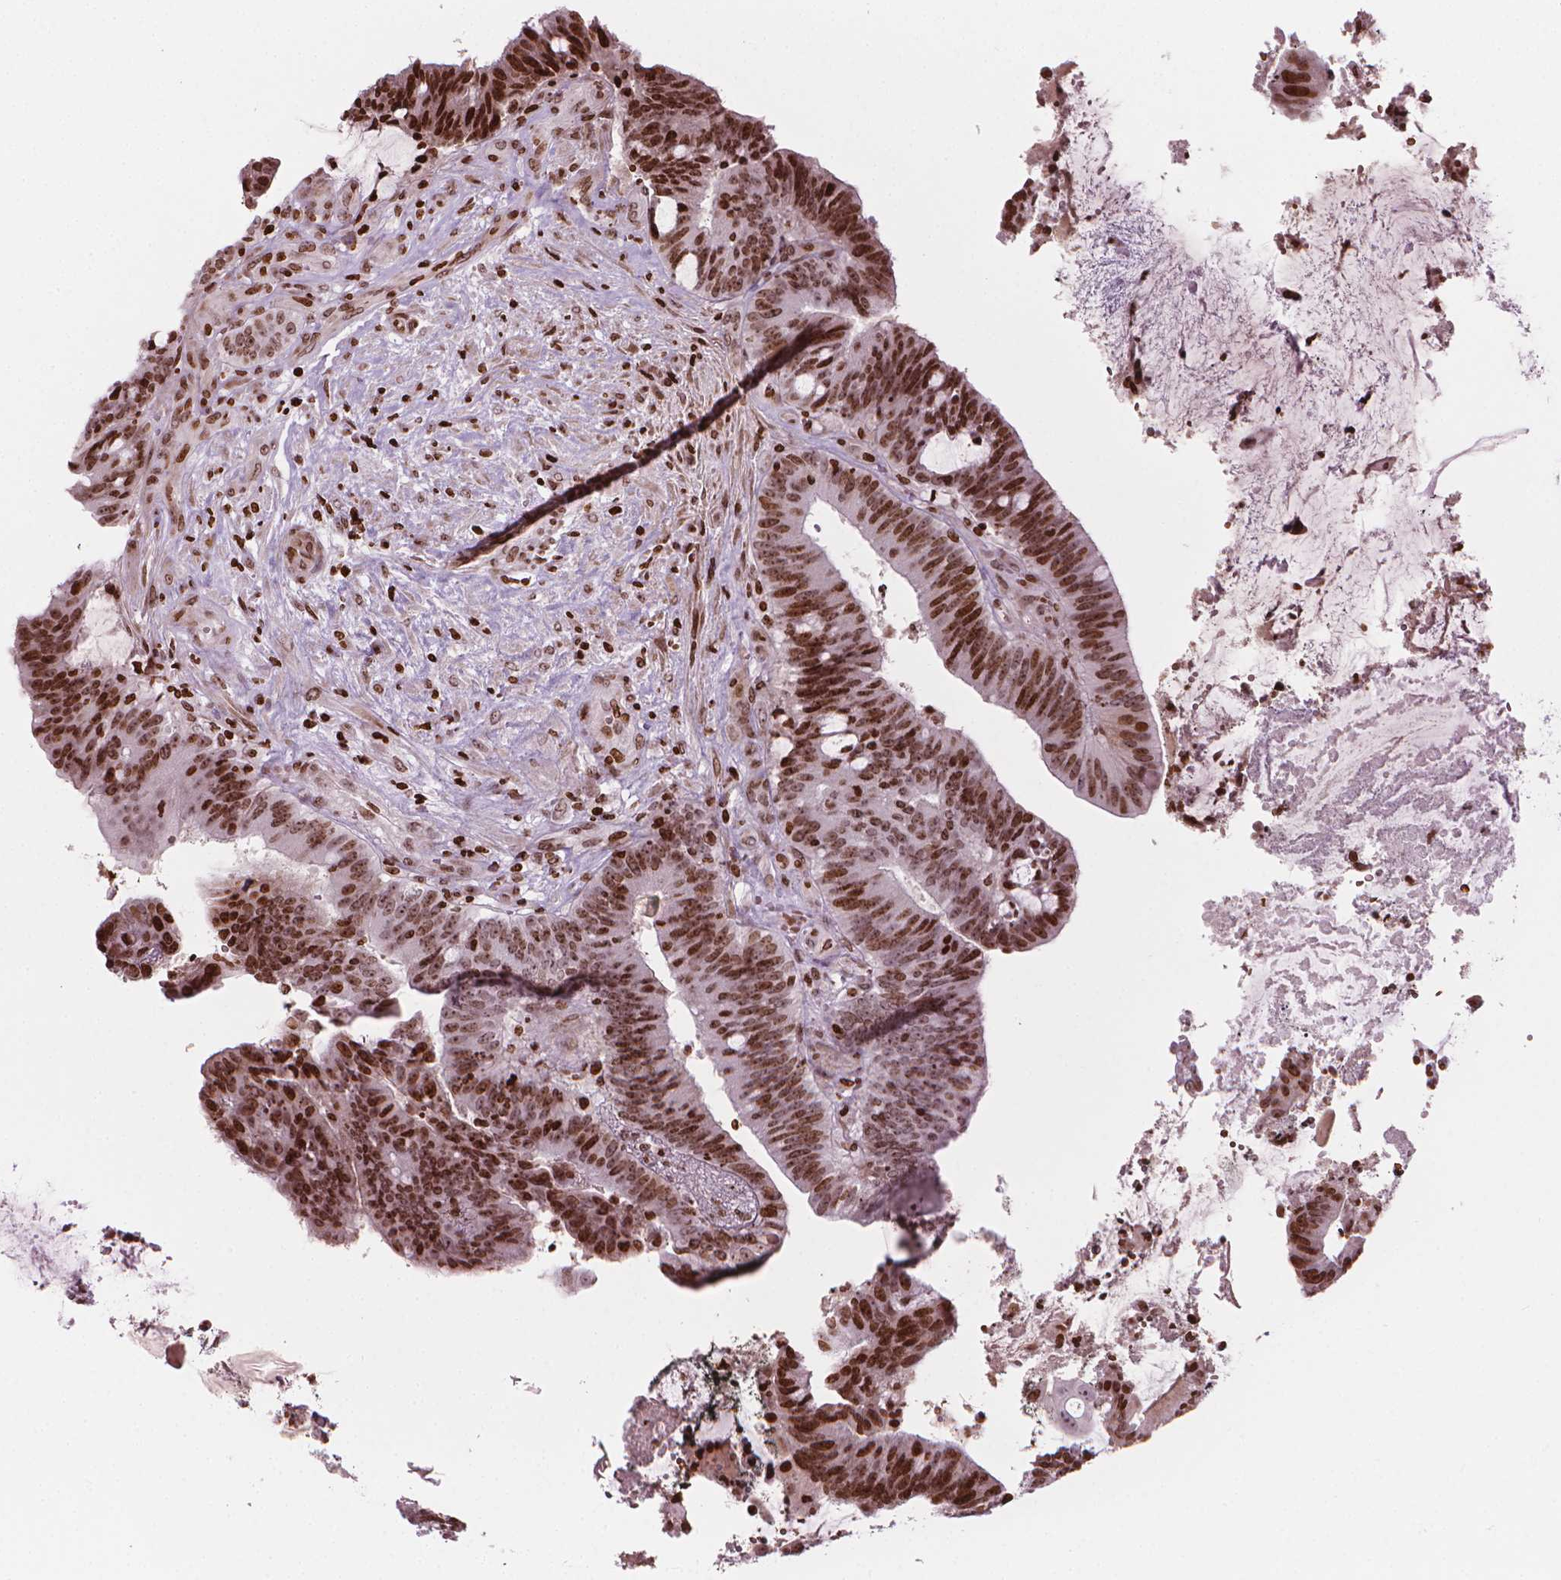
{"staining": {"intensity": "moderate", "quantity": ">75%", "location": "nuclear"}, "tissue": "colorectal cancer", "cell_type": "Tumor cells", "image_type": "cancer", "snomed": [{"axis": "morphology", "description": "Adenocarcinoma, NOS"}, {"axis": "topography", "description": "Colon"}], "caption": "Colorectal cancer was stained to show a protein in brown. There is medium levels of moderate nuclear positivity in about >75% of tumor cells.", "gene": "PIP4K2A", "patient": {"sex": "female", "age": 43}}